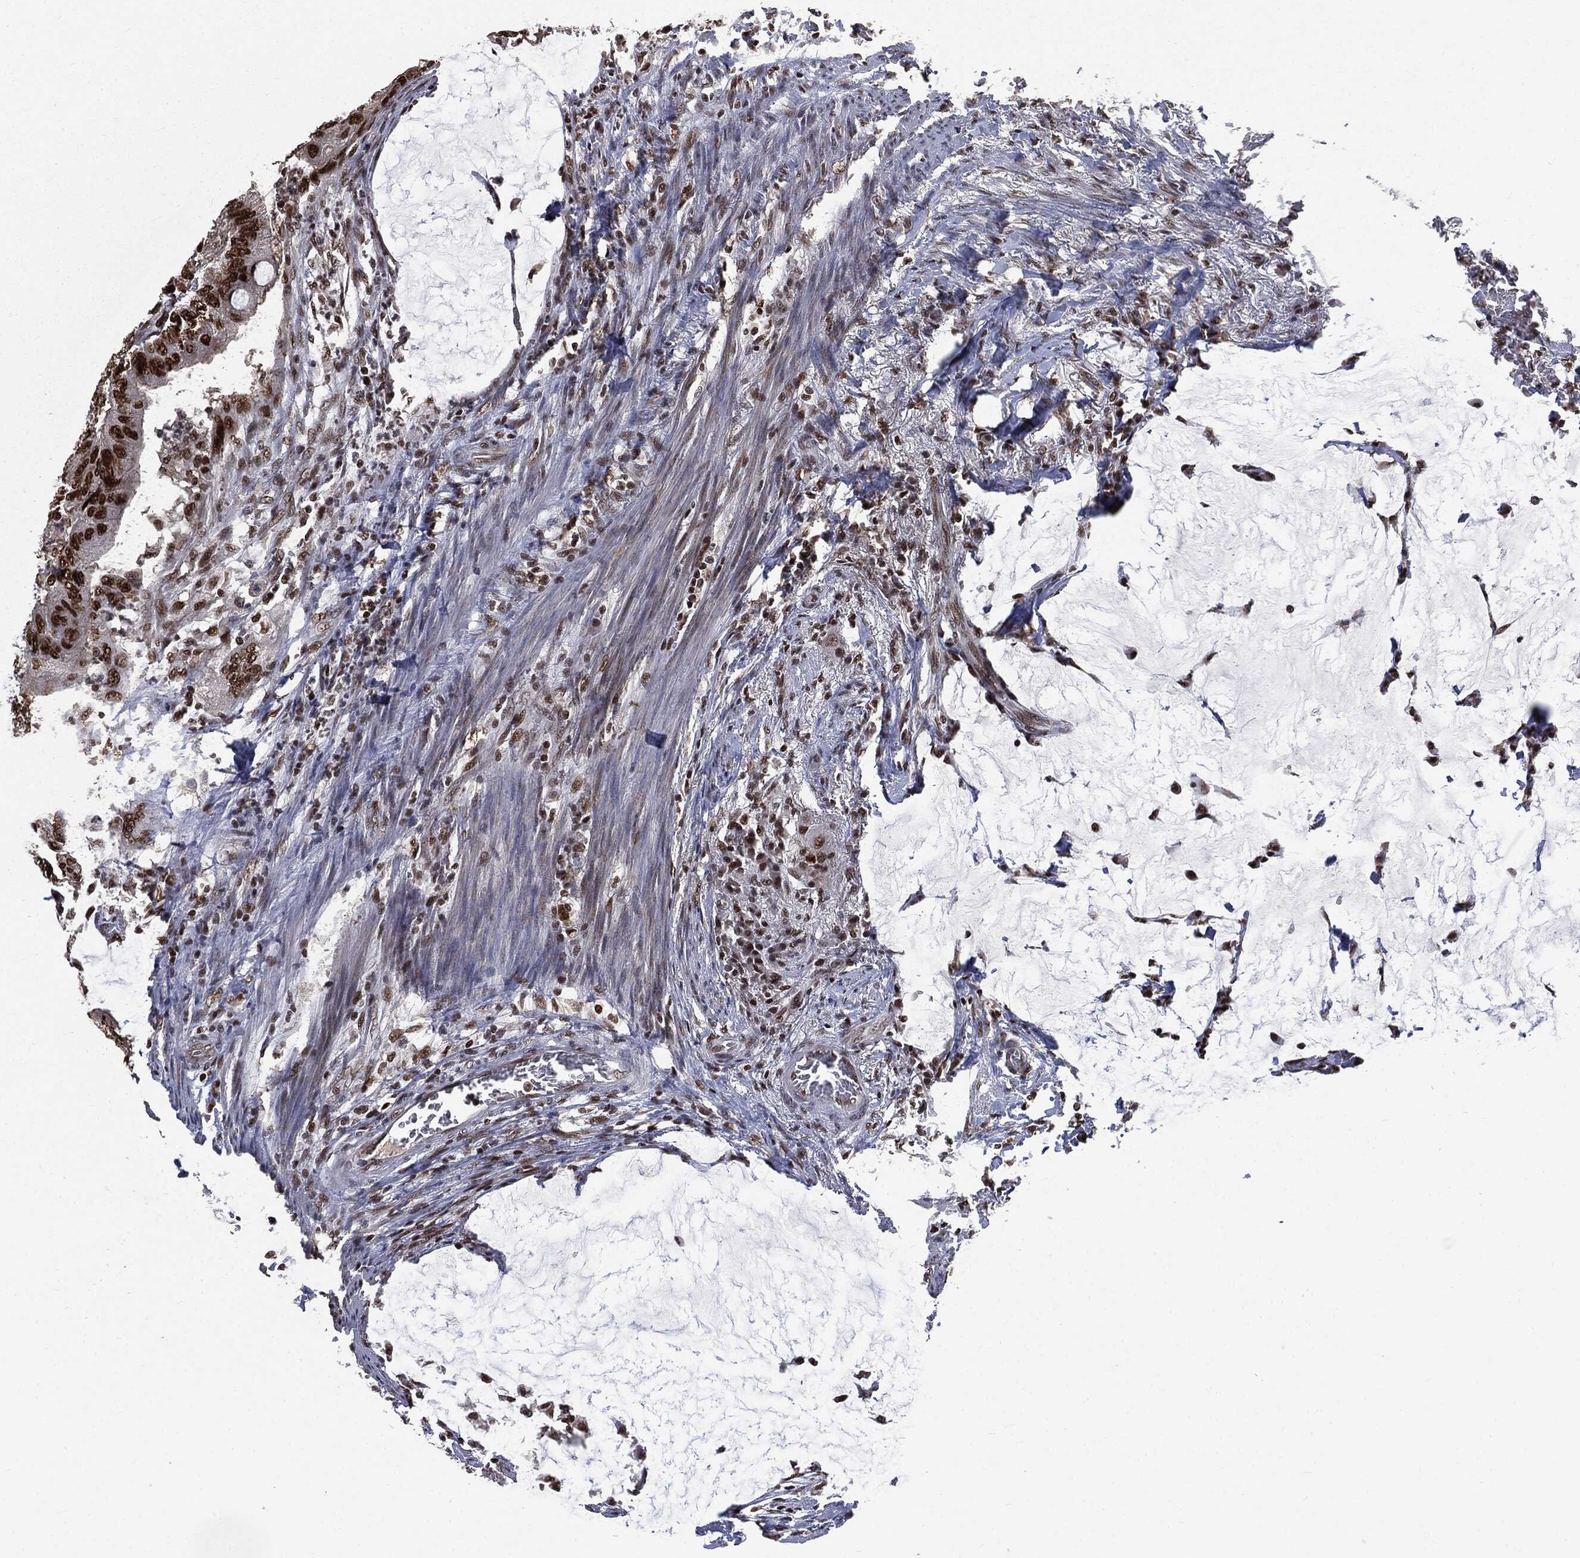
{"staining": {"intensity": "strong", "quantity": ">75%", "location": "nuclear"}, "tissue": "colorectal cancer", "cell_type": "Tumor cells", "image_type": "cancer", "snomed": [{"axis": "morphology", "description": "Normal tissue, NOS"}, {"axis": "morphology", "description": "Adenocarcinoma, NOS"}, {"axis": "topography", "description": "Rectum"}, {"axis": "topography", "description": "Peripheral nerve tissue"}], "caption": "IHC photomicrograph of colorectal cancer stained for a protein (brown), which exhibits high levels of strong nuclear staining in approximately >75% of tumor cells.", "gene": "DPH2", "patient": {"sex": "male", "age": 92}}